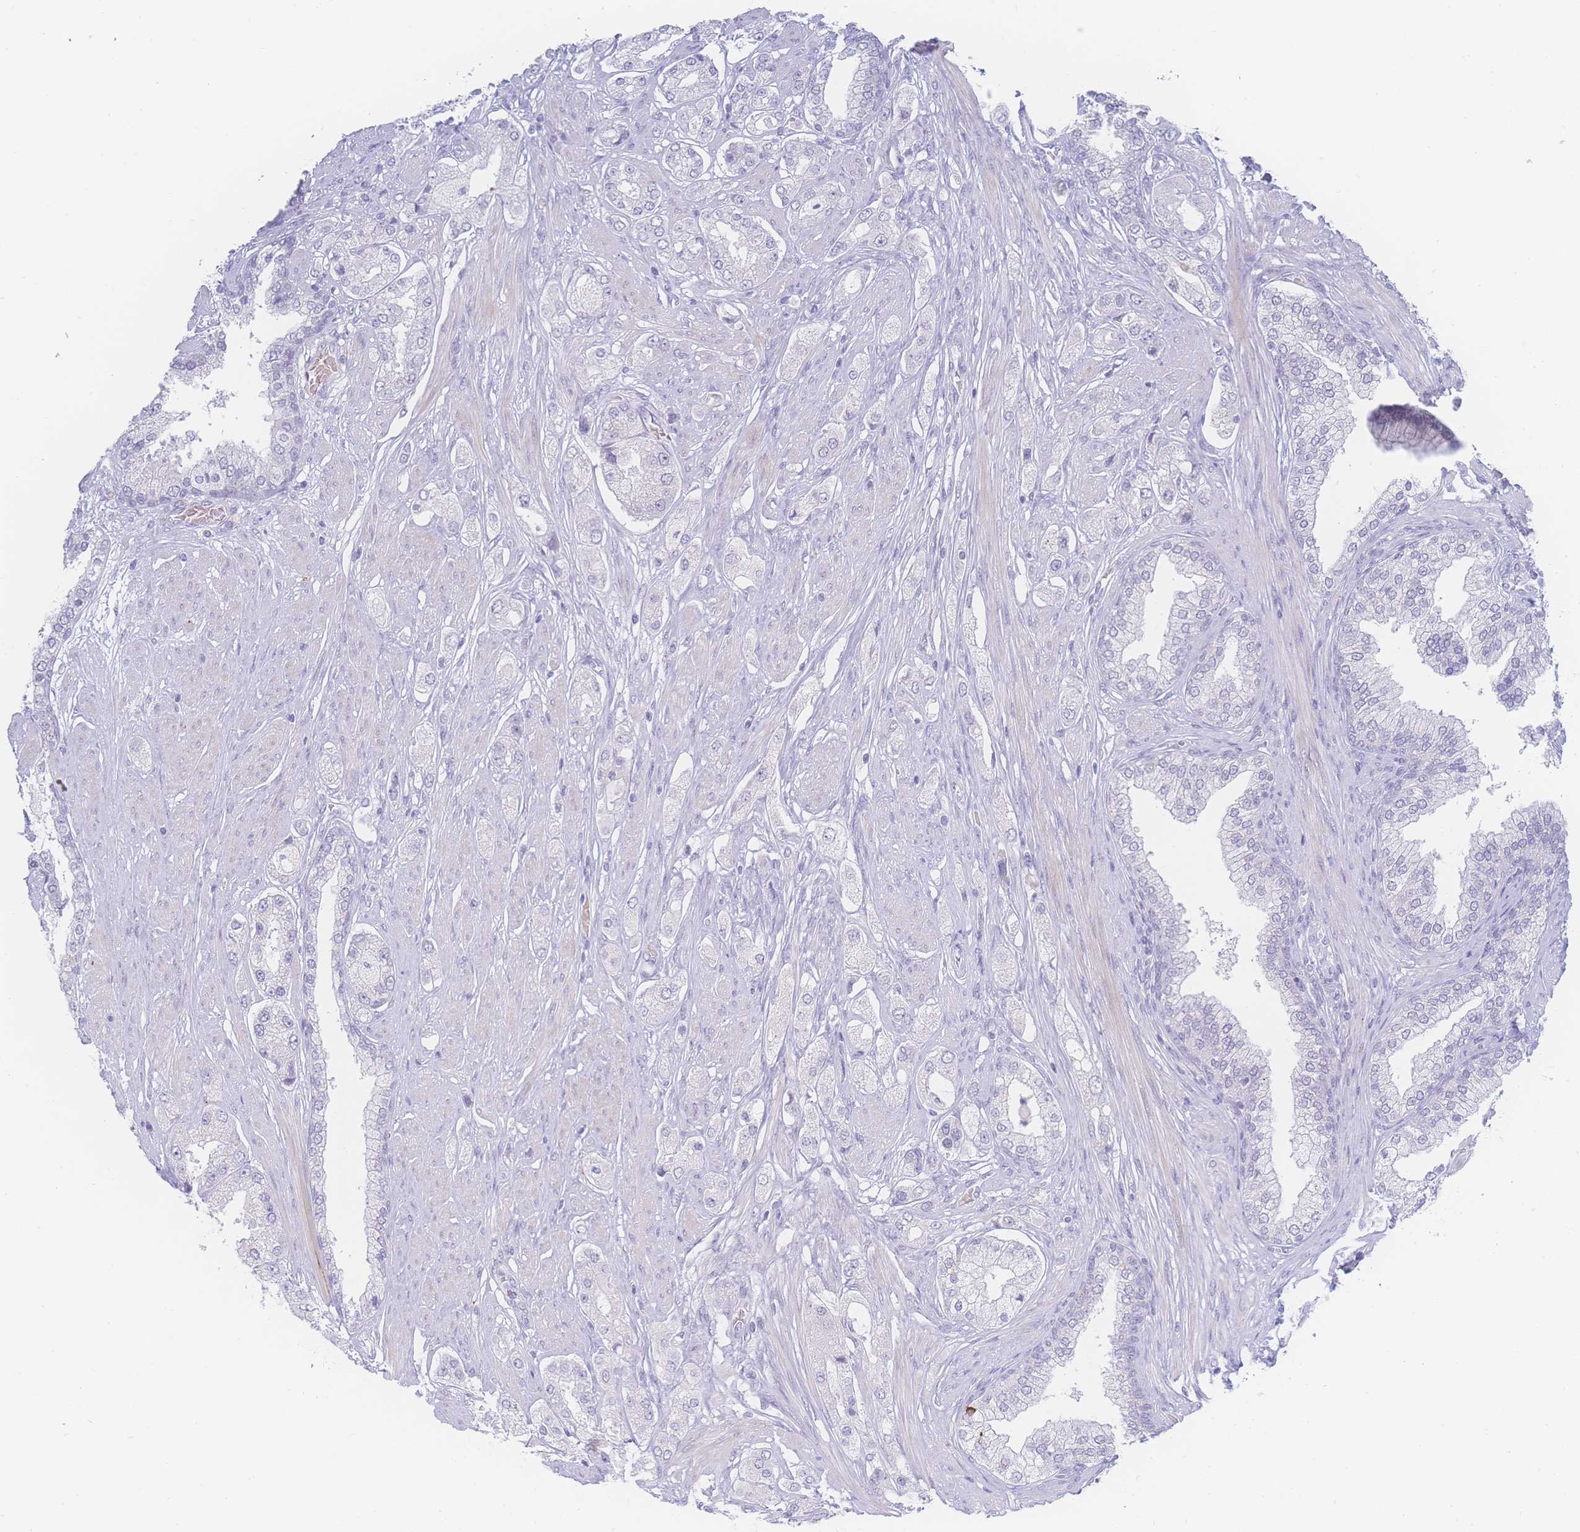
{"staining": {"intensity": "negative", "quantity": "none", "location": "none"}, "tissue": "prostate cancer", "cell_type": "Tumor cells", "image_type": "cancer", "snomed": [{"axis": "morphology", "description": "Adenocarcinoma, High grade"}, {"axis": "topography", "description": "Prostate"}], "caption": "IHC of human prostate cancer reveals no expression in tumor cells. (DAB immunohistochemistry, high magnification).", "gene": "PRSS22", "patient": {"sex": "male", "age": 68}}